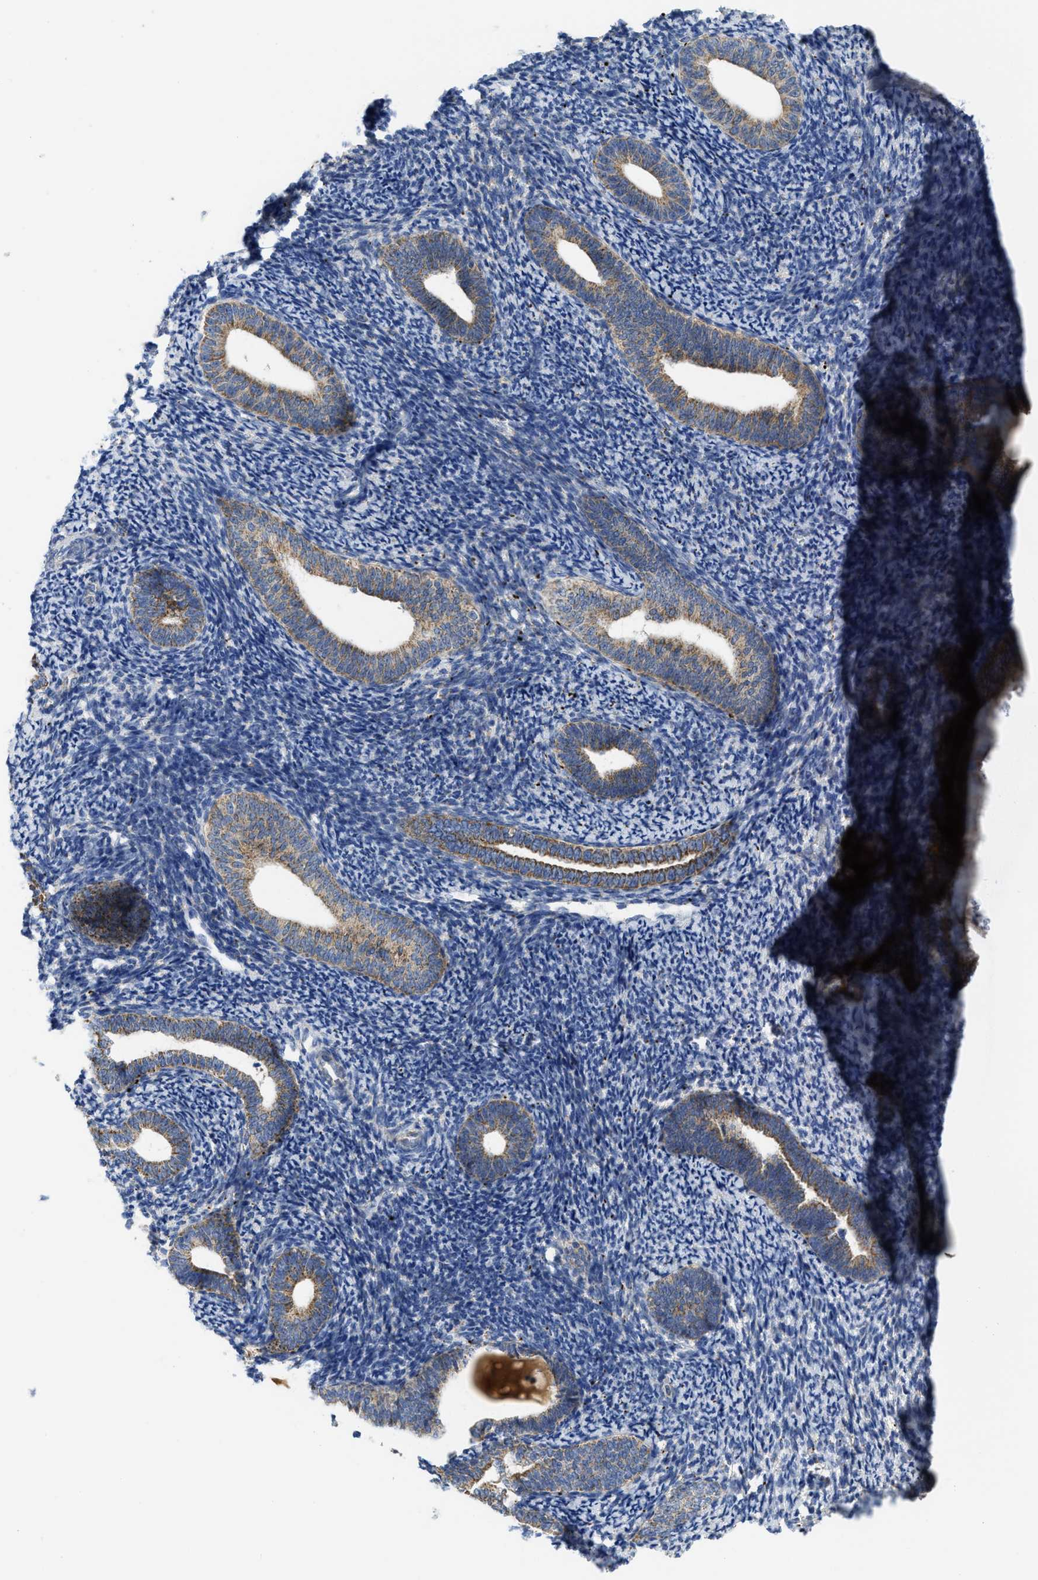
{"staining": {"intensity": "negative", "quantity": "none", "location": "none"}, "tissue": "endometrium", "cell_type": "Cells in endometrial stroma", "image_type": "normal", "snomed": [{"axis": "morphology", "description": "Normal tissue, NOS"}, {"axis": "topography", "description": "Endometrium"}], "caption": "The histopathology image exhibits no significant positivity in cells in endometrial stroma of endometrium.", "gene": "GATD3", "patient": {"sex": "female", "age": 66}}